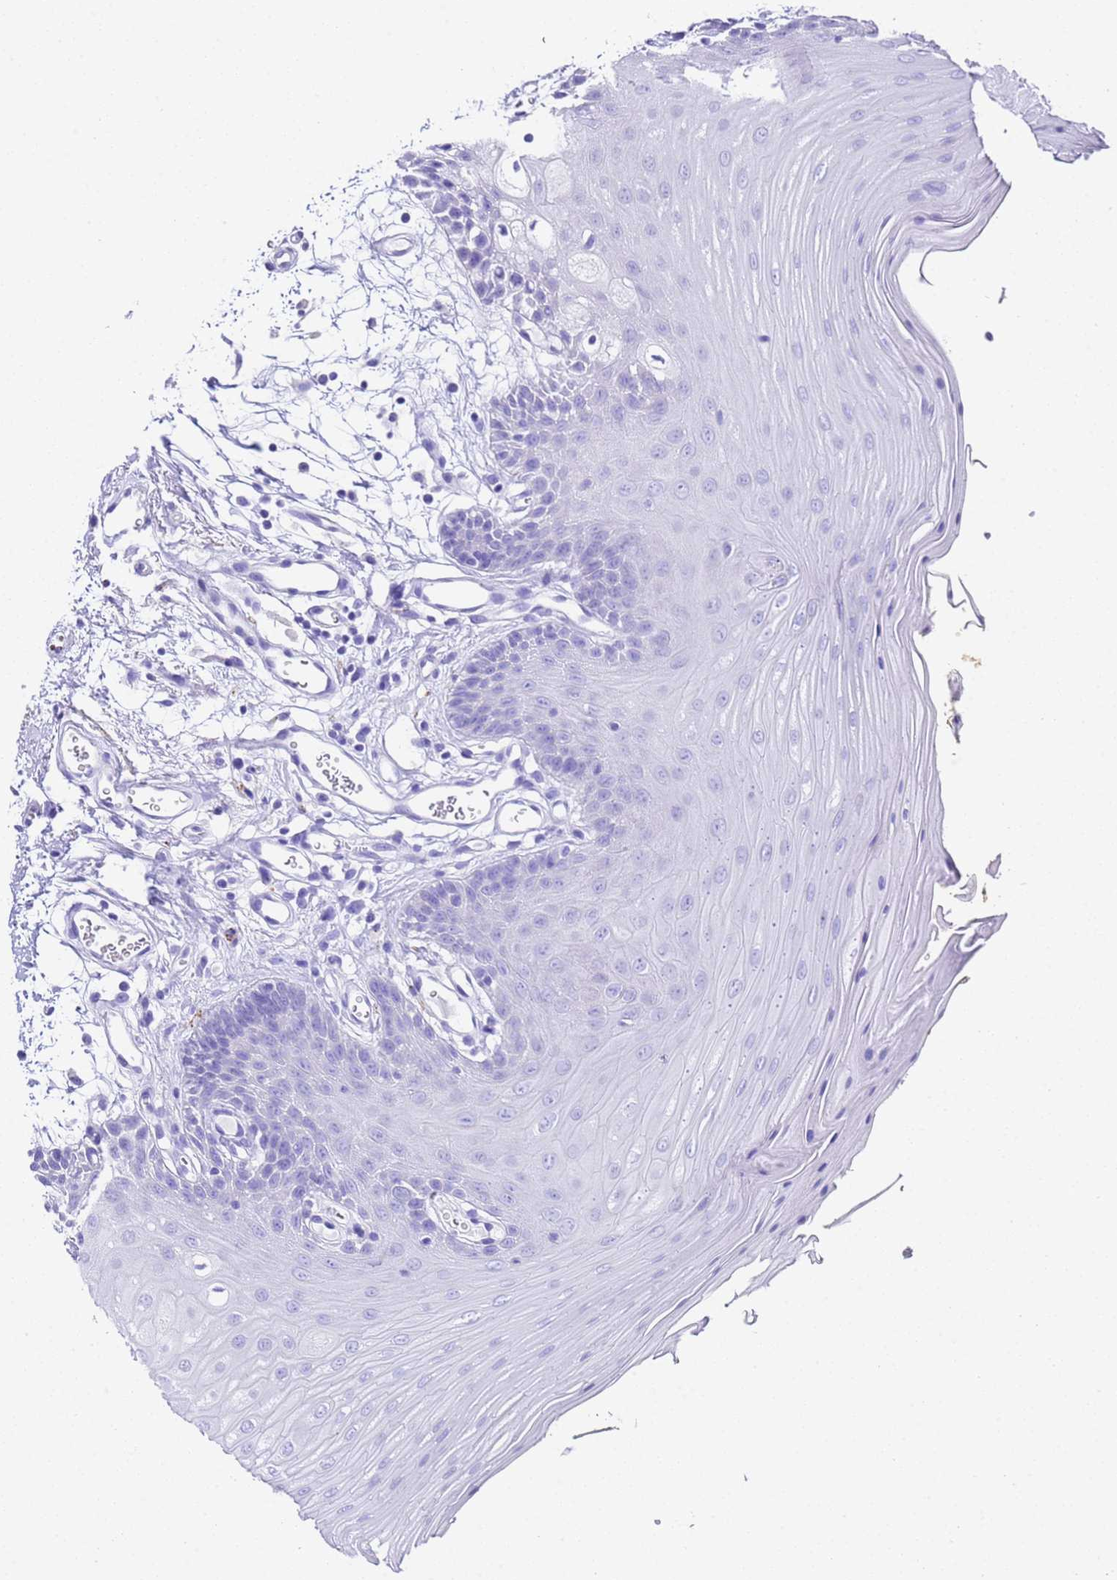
{"staining": {"intensity": "negative", "quantity": "none", "location": "none"}, "tissue": "oral mucosa", "cell_type": "Squamous epithelial cells", "image_type": "normal", "snomed": [{"axis": "morphology", "description": "Normal tissue, NOS"}, {"axis": "topography", "description": "Oral tissue"}, {"axis": "topography", "description": "Tounge, NOS"}], "caption": "Human oral mucosa stained for a protein using immunohistochemistry reveals no staining in squamous epithelial cells.", "gene": "FAM72A", "patient": {"sex": "female", "age": 73}}